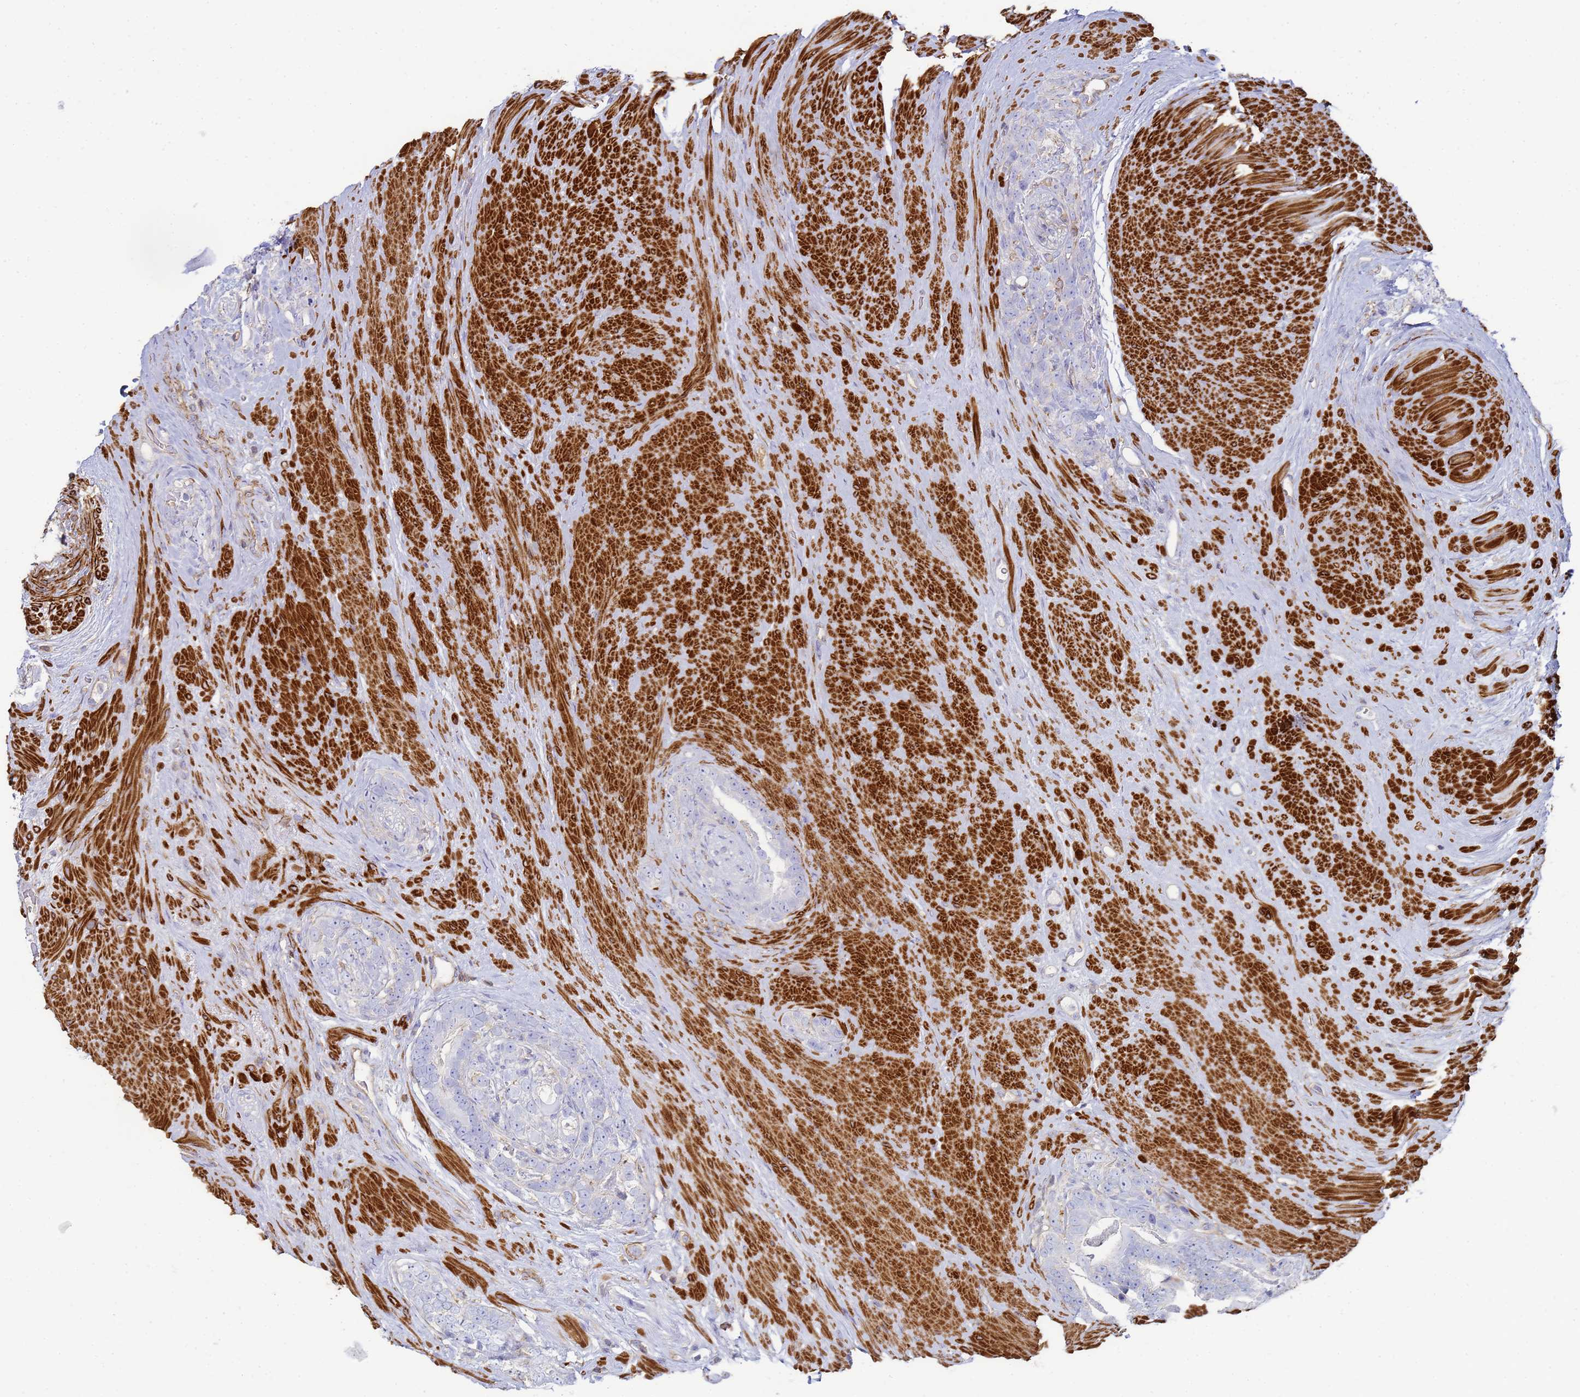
{"staining": {"intensity": "negative", "quantity": "none", "location": "none"}, "tissue": "prostate cancer", "cell_type": "Tumor cells", "image_type": "cancer", "snomed": [{"axis": "morphology", "description": "Adenocarcinoma, High grade"}, {"axis": "topography", "description": "Prostate"}], "caption": "Tumor cells show no significant staining in adenocarcinoma (high-grade) (prostate). Nuclei are stained in blue.", "gene": "ACTB", "patient": {"sex": "male", "age": 74}}